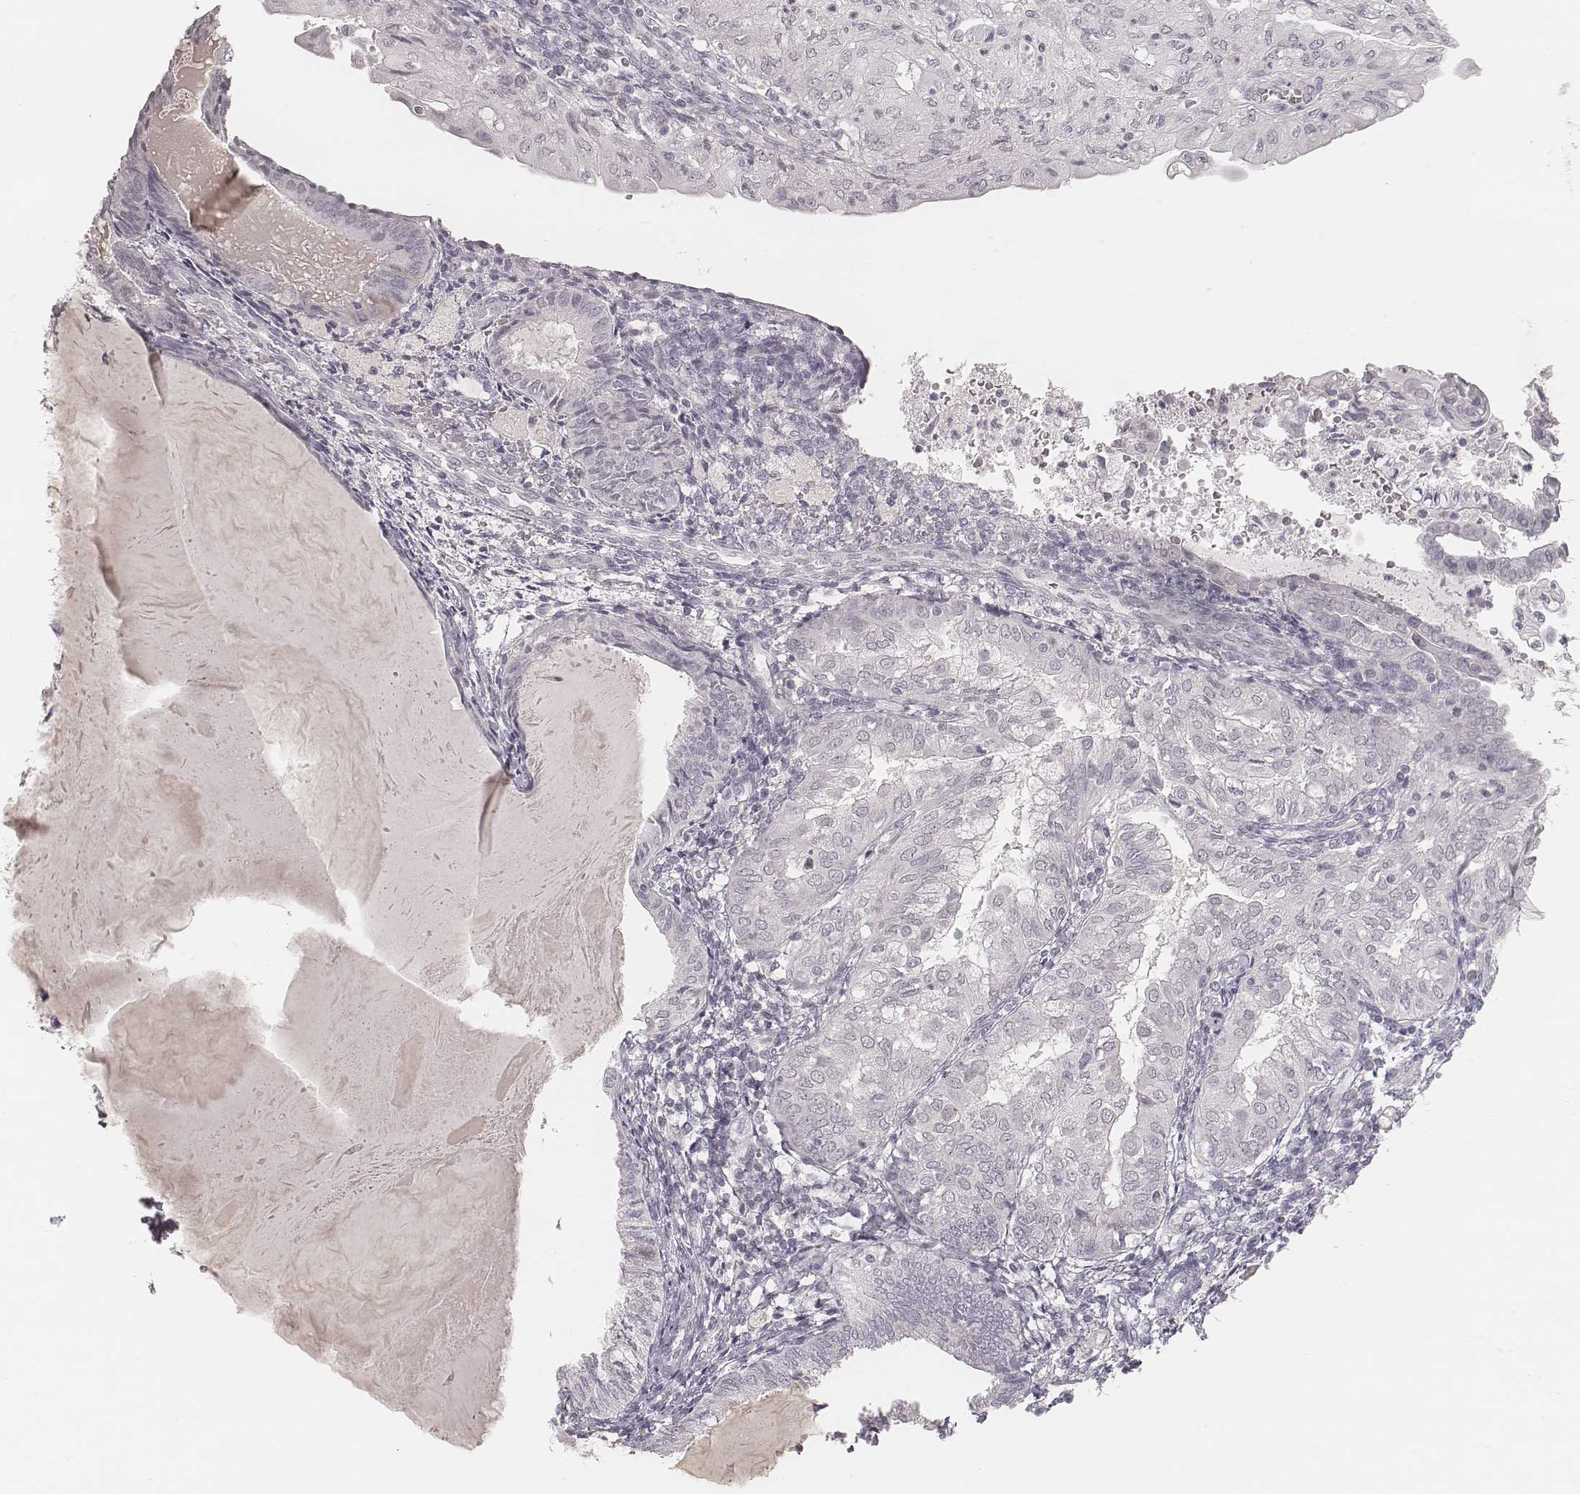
{"staining": {"intensity": "negative", "quantity": "none", "location": "none"}, "tissue": "endometrial cancer", "cell_type": "Tumor cells", "image_type": "cancer", "snomed": [{"axis": "morphology", "description": "Adenocarcinoma, NOS"}, {"axis": "topography", "description": "Endometrium"}], "caption": "Immunohistochemistry histopathology image of neoplastic tissue: endometrial cancer stained with DAB (3,3'-diaminobenzidine) reveals no significant protein positivity in tumor cells.", "gene": "ACACB", "patient": {"sex": "female", "age": 68}}